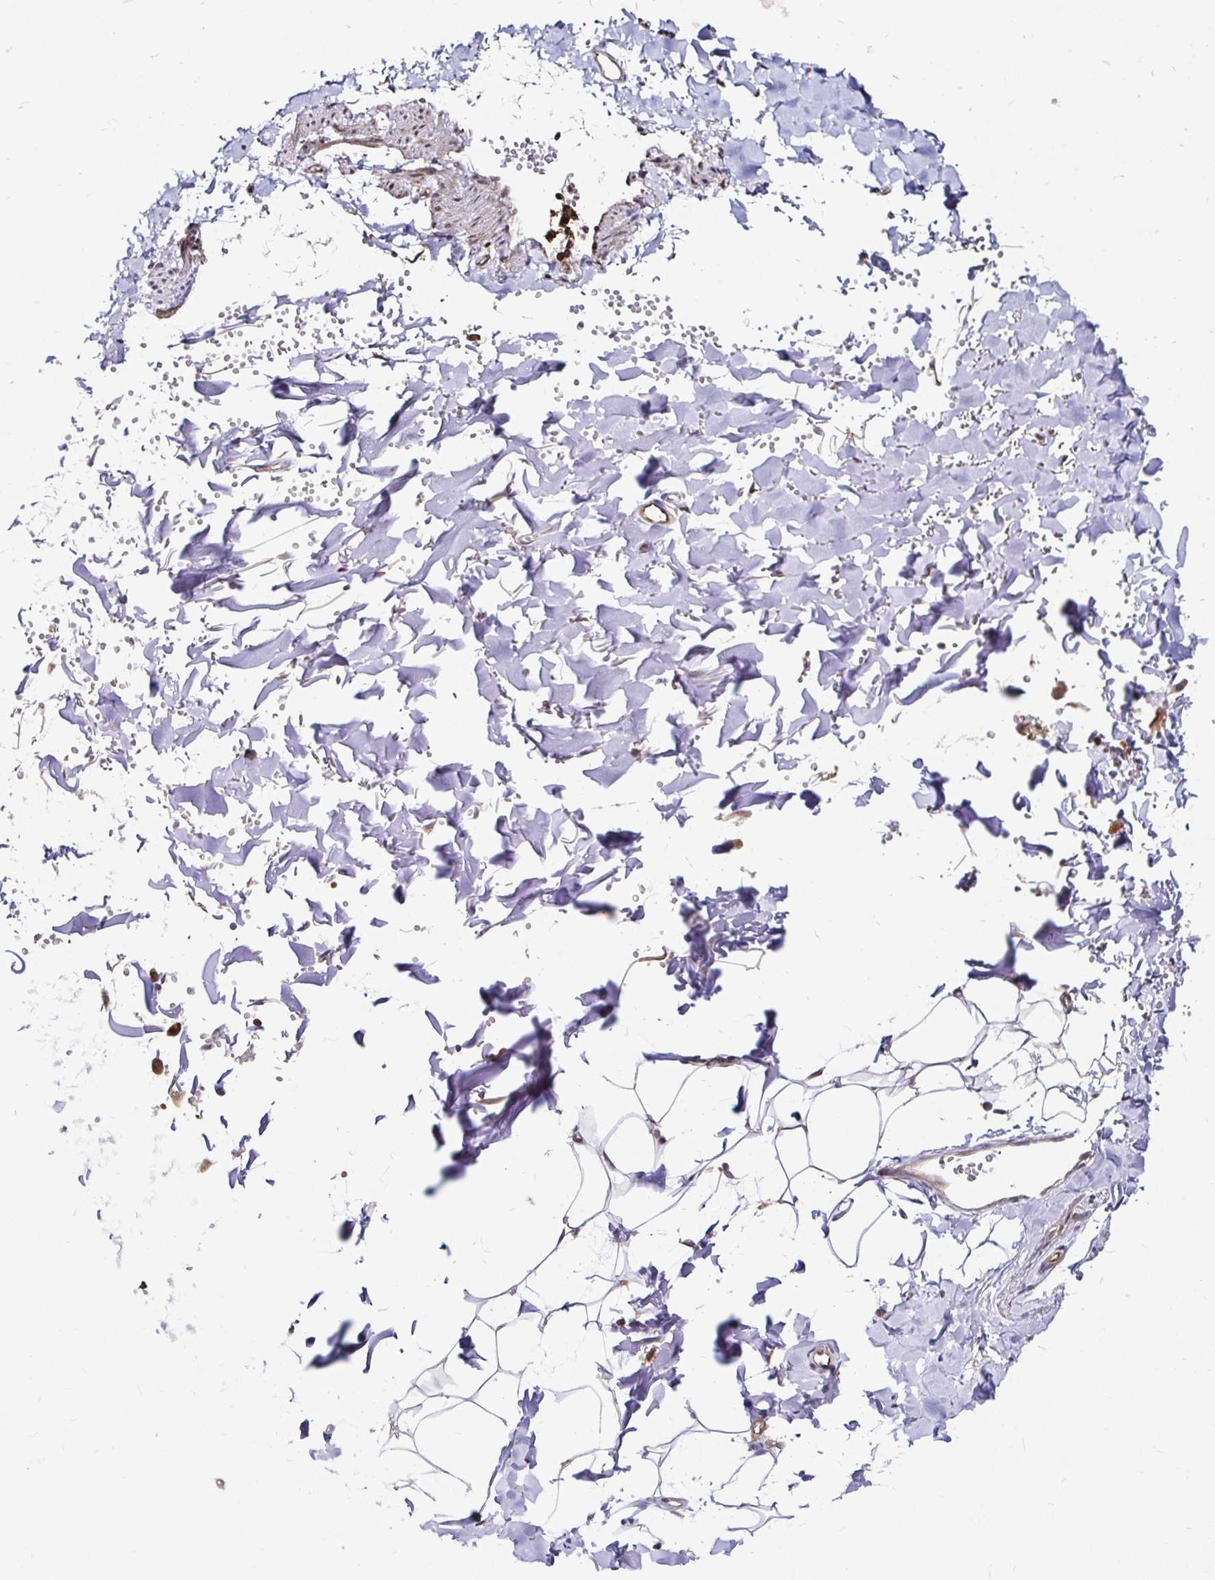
{"staining": {"intensity": "negative", "quantity": "none", "location": "none"}, "tissue": "adipose tissue", "cell_type": "Adipocytes", "image_type": "normal", "snomed": [{"axis": "morphology", "description": "Normal tissue, NOS"}, {"axis": "topography", "description": "Cartilage tissue"}, {"axis": "topography", "description": "Bronchus"}, {"axis": "topography", "description": "Peripheral nerve tissue"}], "caption": "Adipocytes are negative for protein expression in benign human adipose tissue. (Brightfield microscopy of DAB immunohistochemistry (IHC) at high magnification).", "gene": "ZW10", "patient": {"sex": "female", "age": 59}}